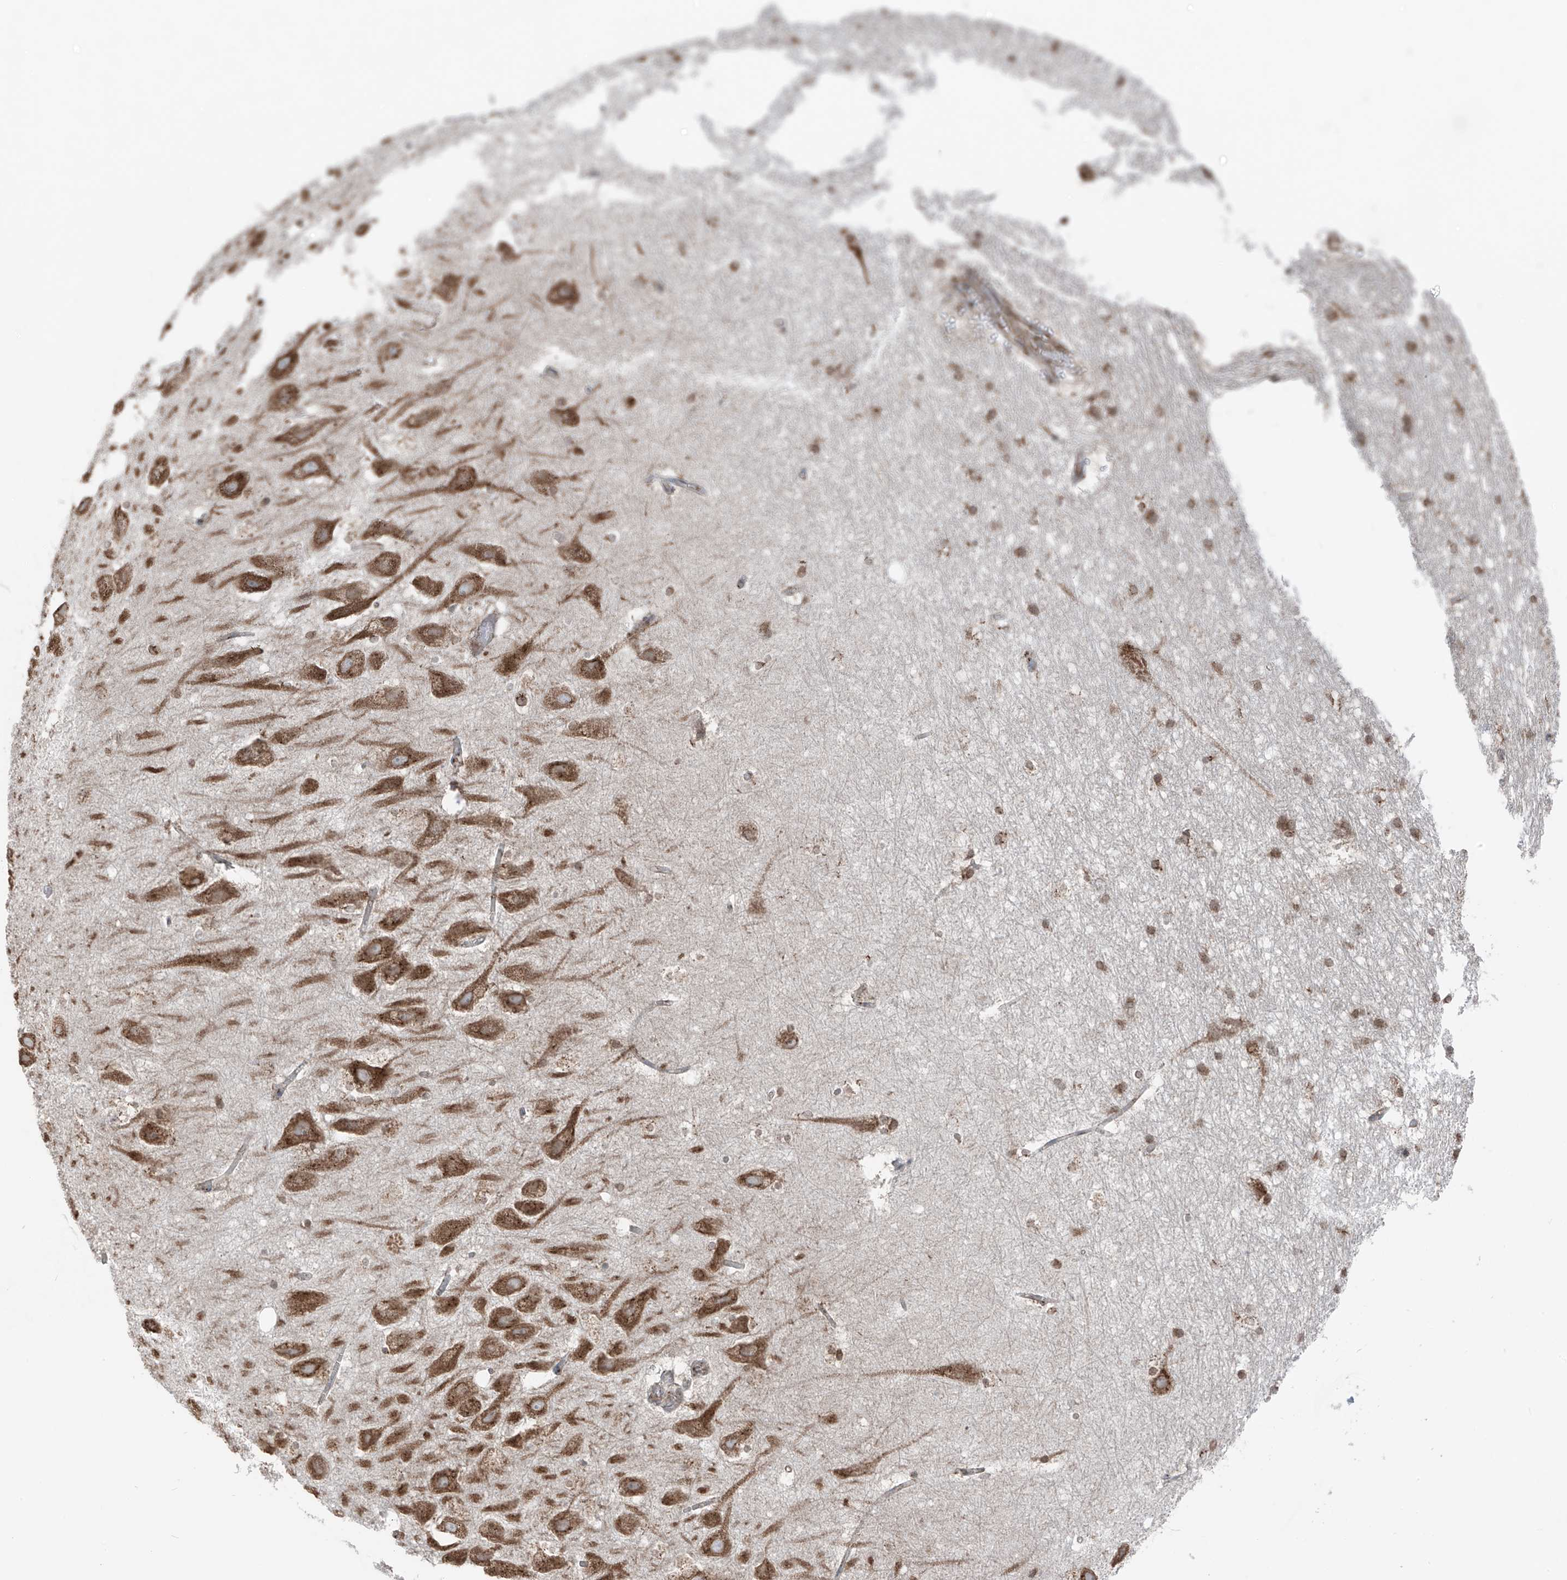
{"staining": {"intensity": "moderate", "quantity": "25%-75%", "location": "cytoplasmic/membranous"}, "tissue": "hippocampus", "cell_type": "Glial cells", "image_type": "normal", "snomed": [{"axis": "morphology", "description": "Normal tissue, NOS"}, {"axis": "topography", "description": "Hippocampus"}], "caption": "This micrograph exhibits immunohistochemistry staining of normal human hippocampus, with medium moderate cytoplasmic/membranous staining in about 25%-75% of glial cells.", "gene": "ERLEC1", "patient": {"sex": "female", "age": 52}}